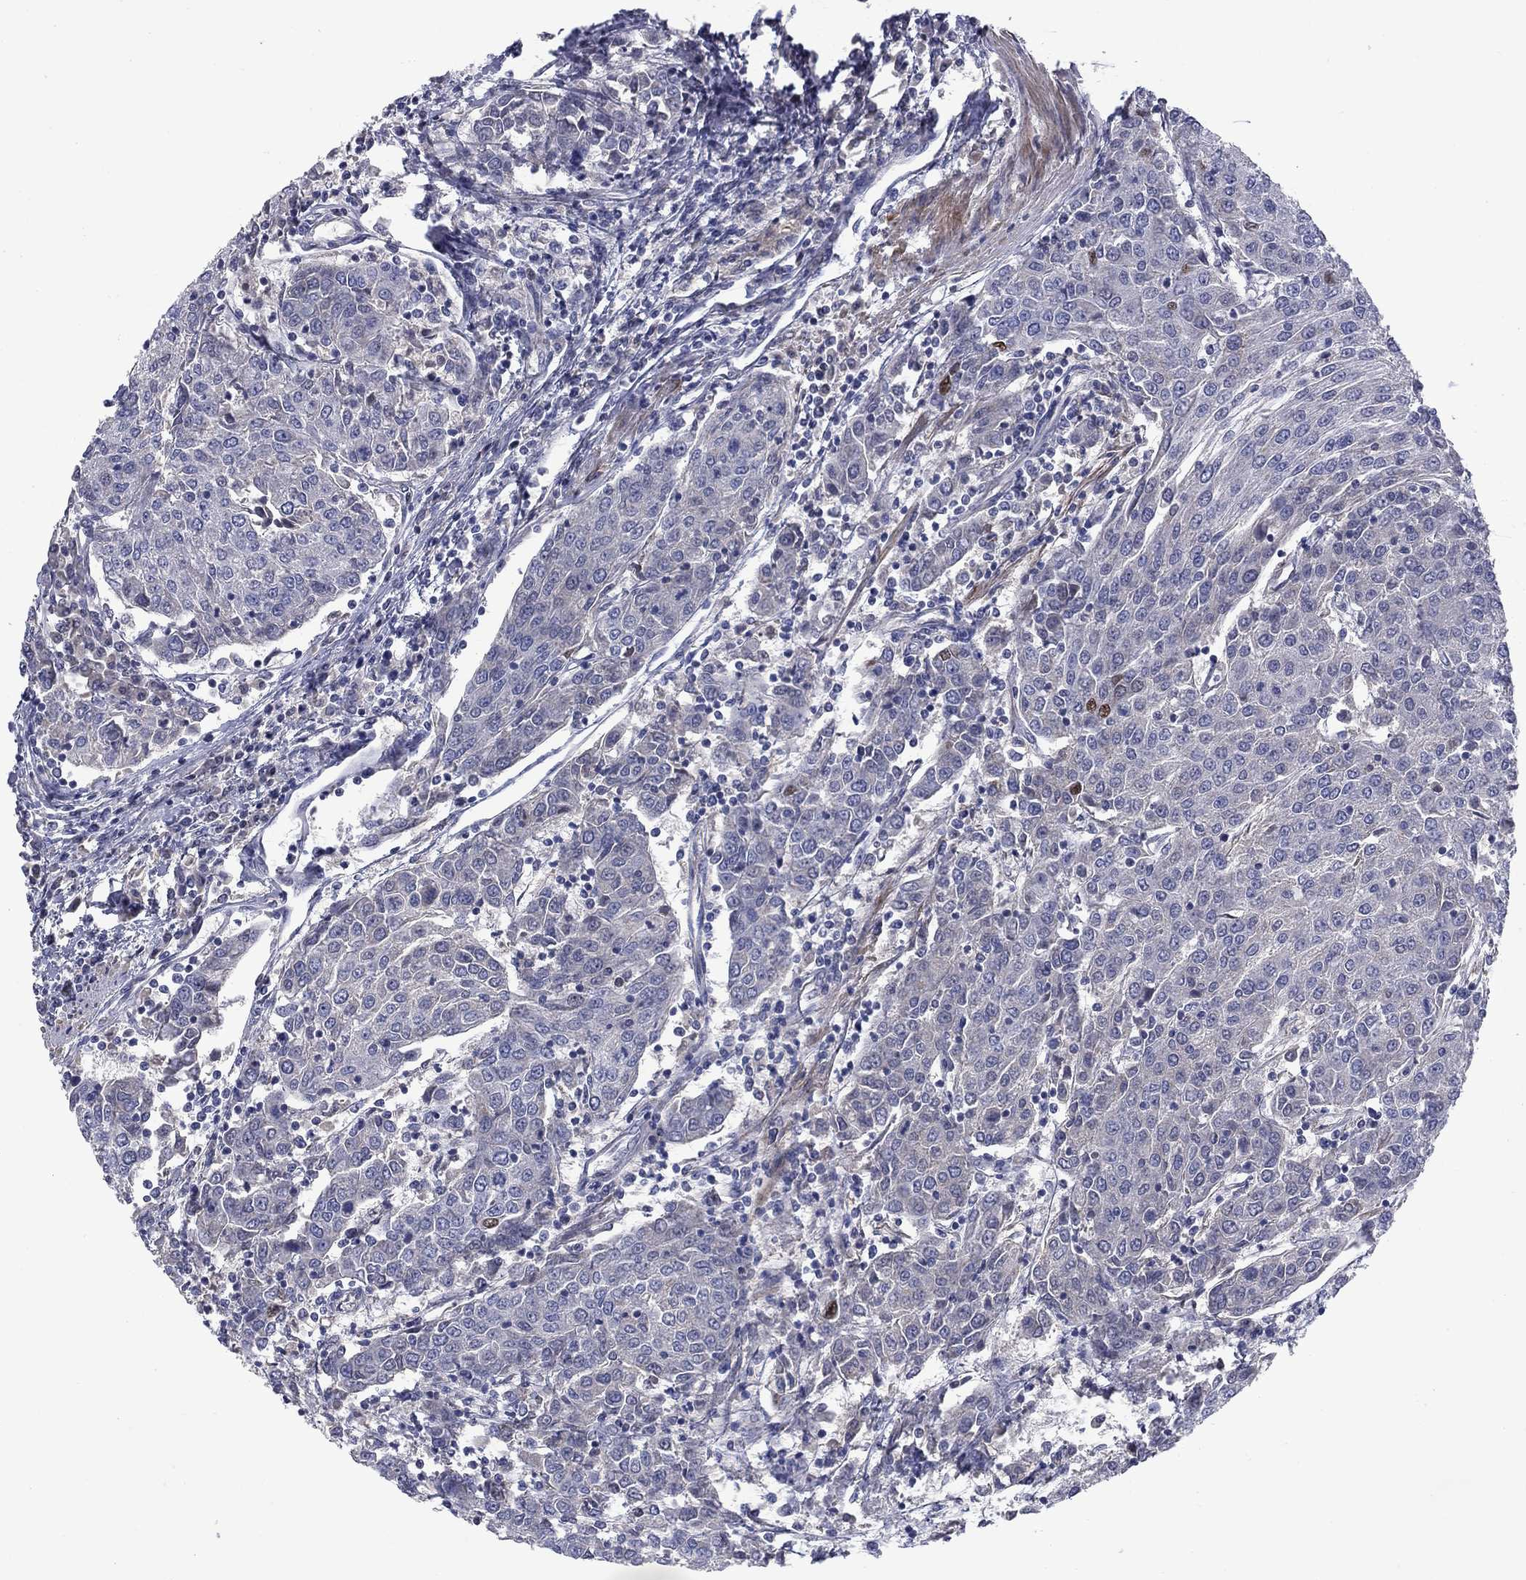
{"staining": {"intensity": "negative", "quantity": "none", "location": "none"}, "tissue": "urothelial cancer", "cell_type": "Tumor cells", "image_type": "cancer", "snomed": [{"axis": "morphology", "description": "Urothelial carcinoma, High grade"}, {"axis": "topography", "description": "Urinary bladder"}], "caption": "Immunohistochemistry photomicrograph of human urothelial cancer stained for a protein (brown), which exhibits no positivity in tumor cells.", "gene": "FRK", "patient": {"sex": "female", "age": 85}}